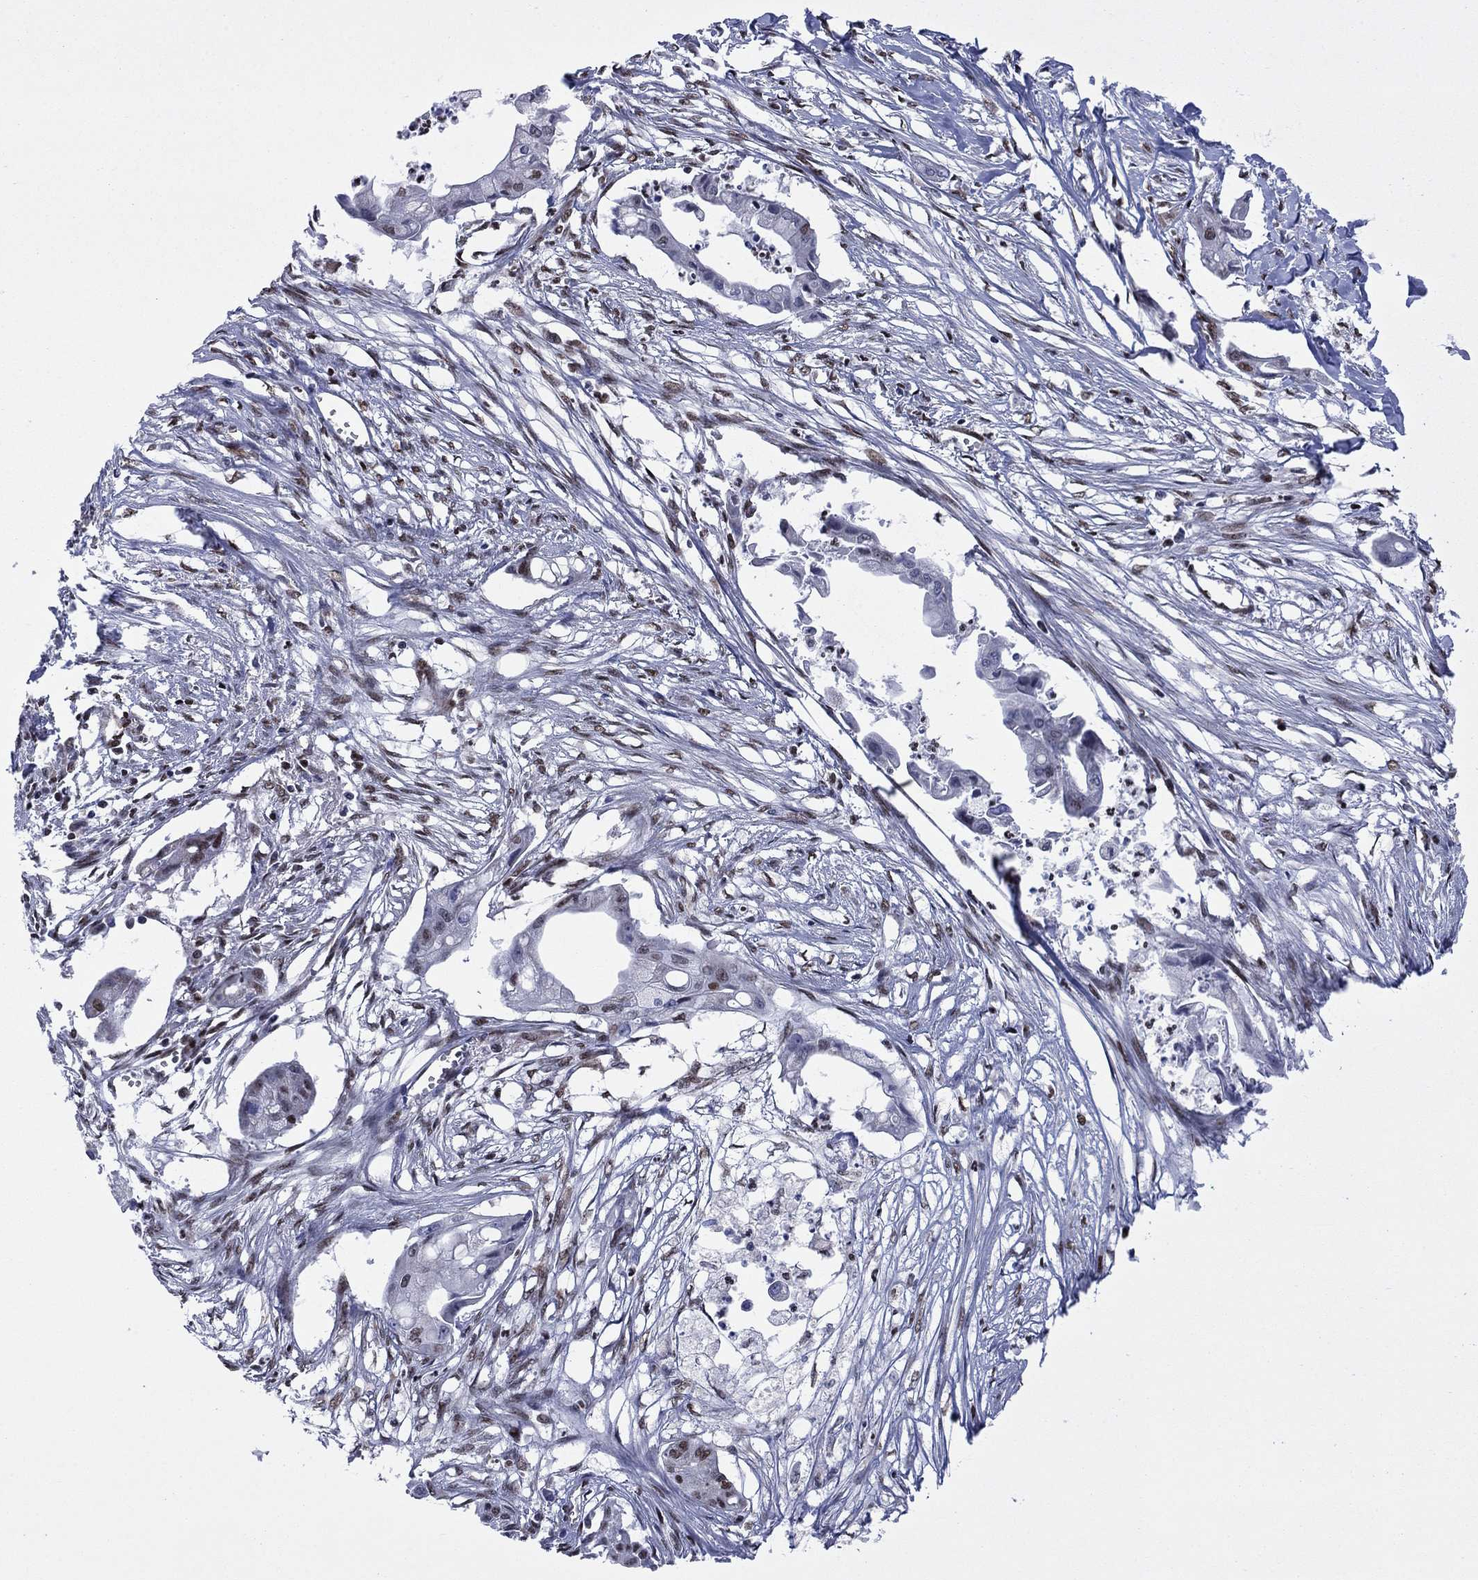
{"staining": {"intensity": "moderate", "quantity": "<25%", "location": "nuclear"}, "tissue": "pancreatic cancer", "cell_type": "Tumor cells", "image_type": "cancer", "snomed": [{"axis": "morphology", "description": "Normal tissue, NOS"}, {"axis": "morphology", "description": "Adenocarcinoma, NOS"}, {"axis": "topography", "description": "Pancreas"}], "caption": "There is low levels of moderate nuclear staining in tumor cells of pancreatic cancer (adenocarcinoma), as demonstrated by immunohistochemical staining (brown color).", "gene": "N4BP2", "patient": {"sex": "female", "age": 58}}